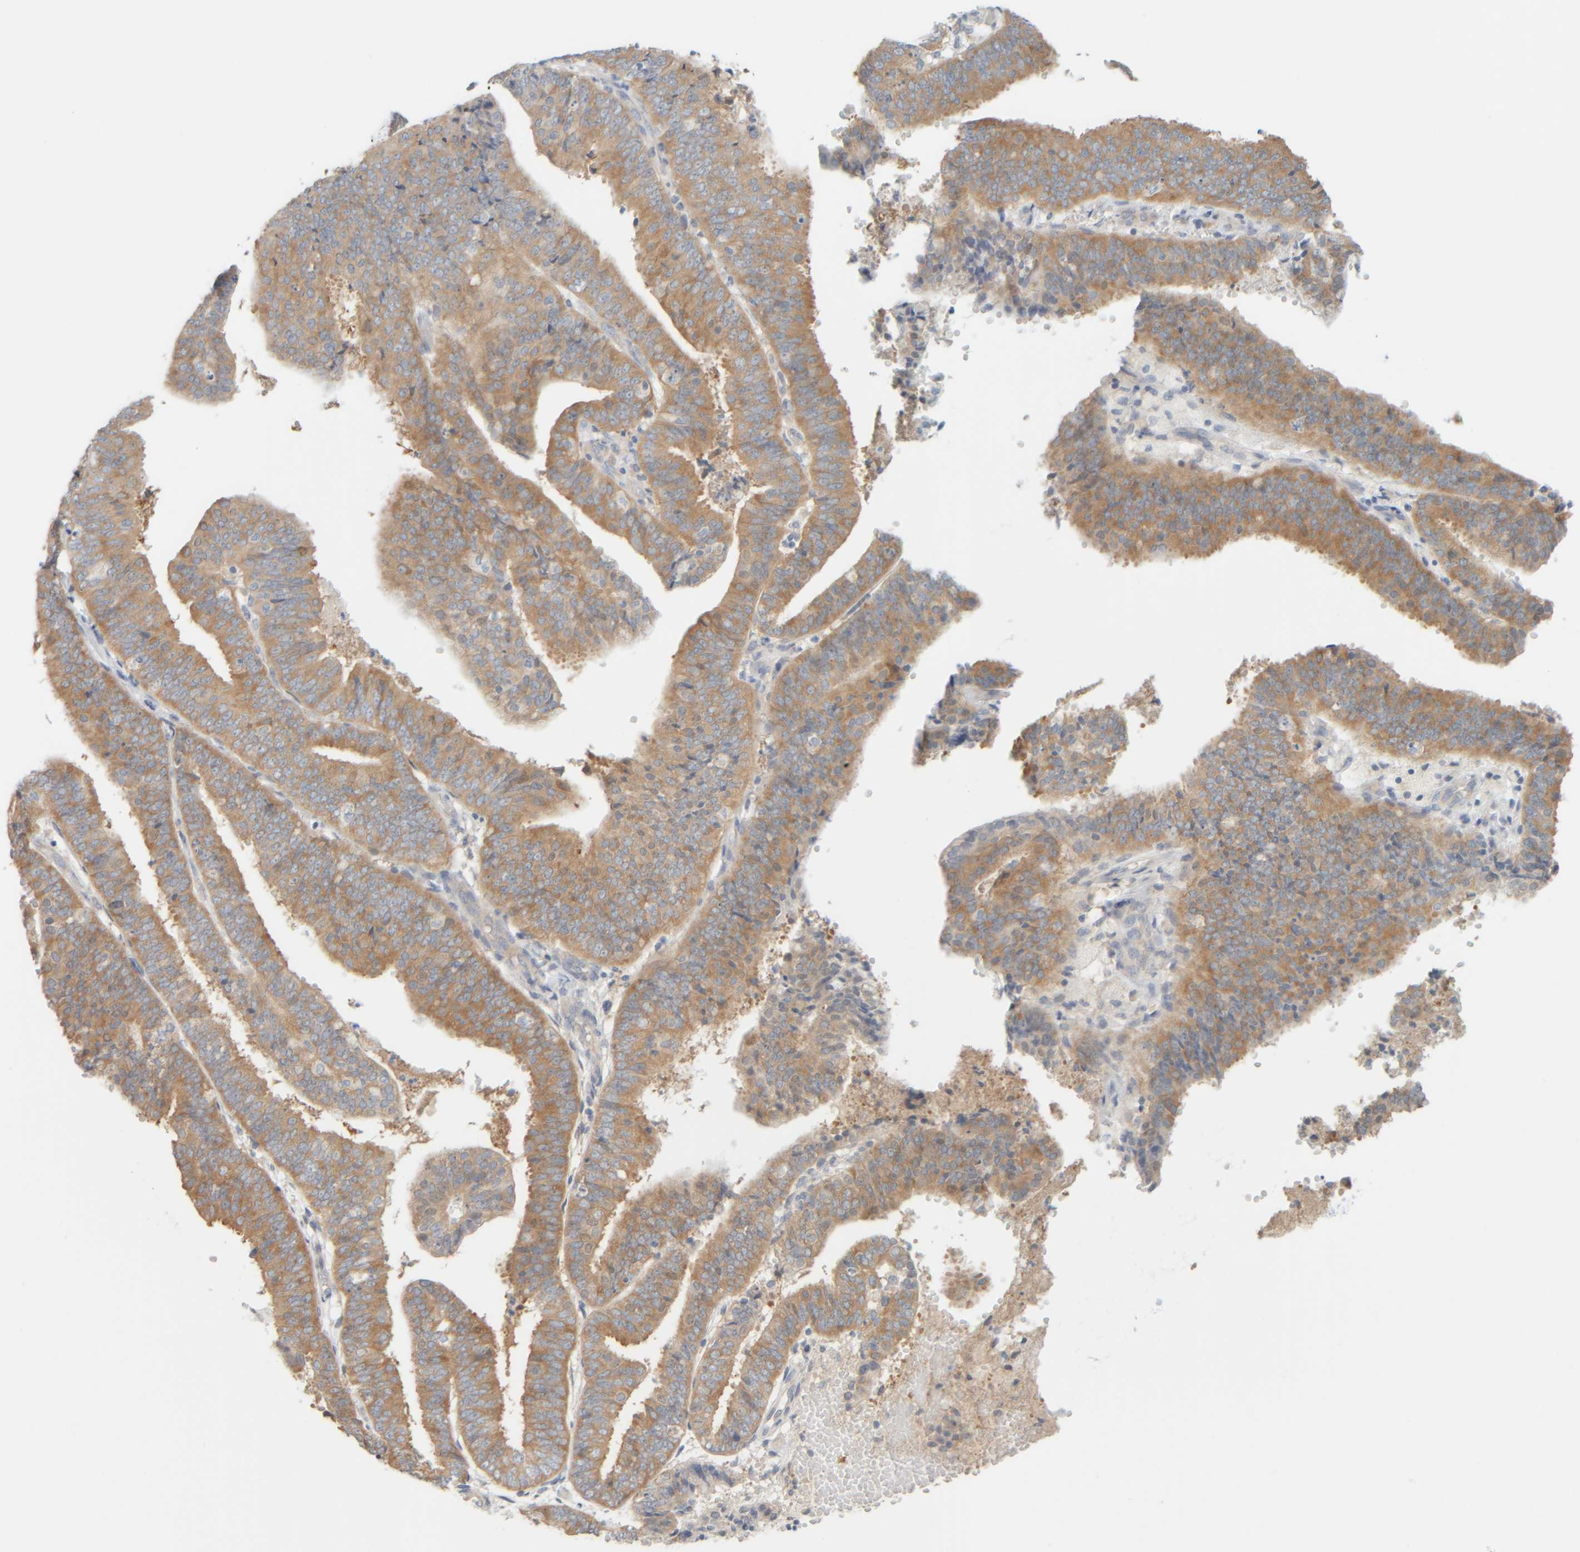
{"staining": {"intensity": "moderate", "quantity": ">75%", "location": "cytoplasmic/membranous"}, "tissue": "endometrial cancer", "cell_type": "Tumor cells", "image_type": "cancer", "snomed": [{"axis": "morphology", "description": "Adenocarcinoma, NOS"}, {"axis": "topography", "description": "Endometrium"}], "caption": "A medium amount of moderate cytoplasmic/membranous staining is appreciated in approximately >75% of tumor cells in endometrial cancer (adenocarcinoma) tissue. (DAB (3,3'-diaminobenzidine) = brown stain, brightfield microscopy at high magnification).", "gene": "PTGES3L-AARSD1", "patient": {"sex": "female", "age": 63}}